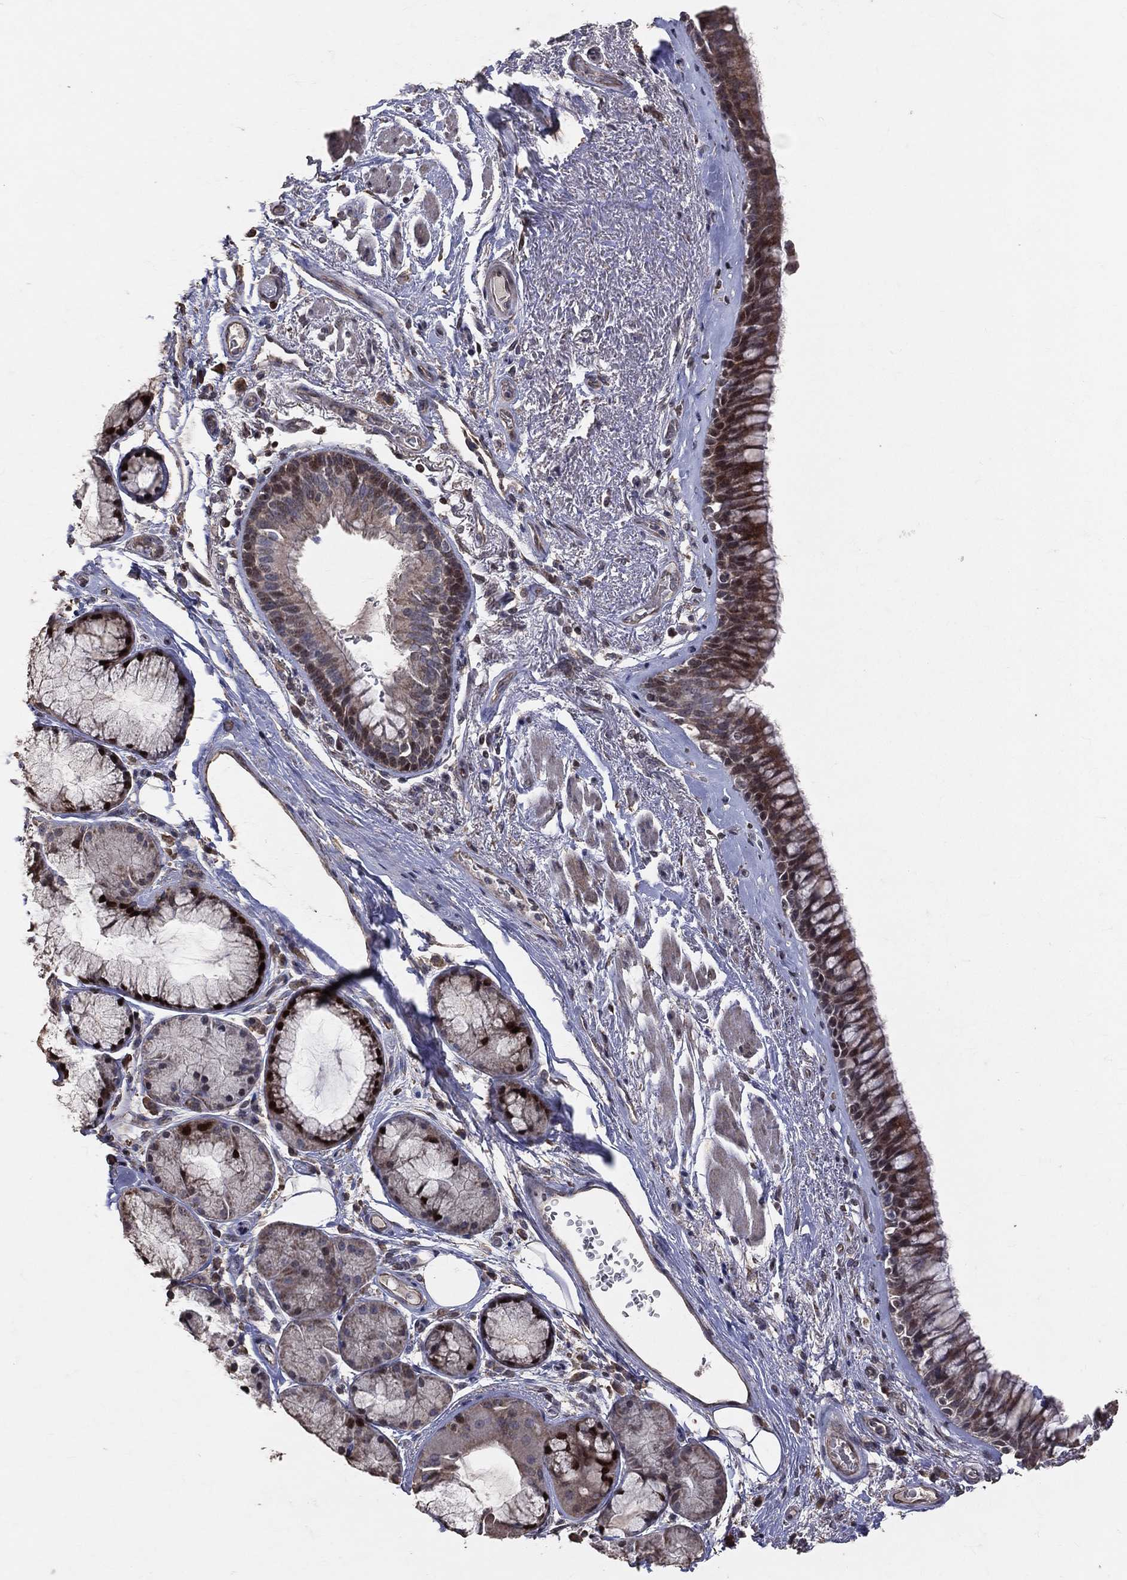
{"staining": {"intensity": "strong", "quantity": "25%-75%", "location": "cytoplasmic/membranous,nuclear"}, "tissue": "bronchus", "cell_type": "Respiratory epithelial cells", "image_type": "normal", "snomed": [{"axis": "morphology", "description": "Normal tissue, NOS"}, {"axis": "topography", "description": "Bronchus"}], "caption": "An immunohistochemistry micrograph of unremarkable tissue is shown. Protein staining in brown highlights strong cytoplasmic/membranous,nuclear positivity in bronchus within respiratory epithelial cells.", "gene": "LY6K", "patient": {"sex": "male", "age": 82}}